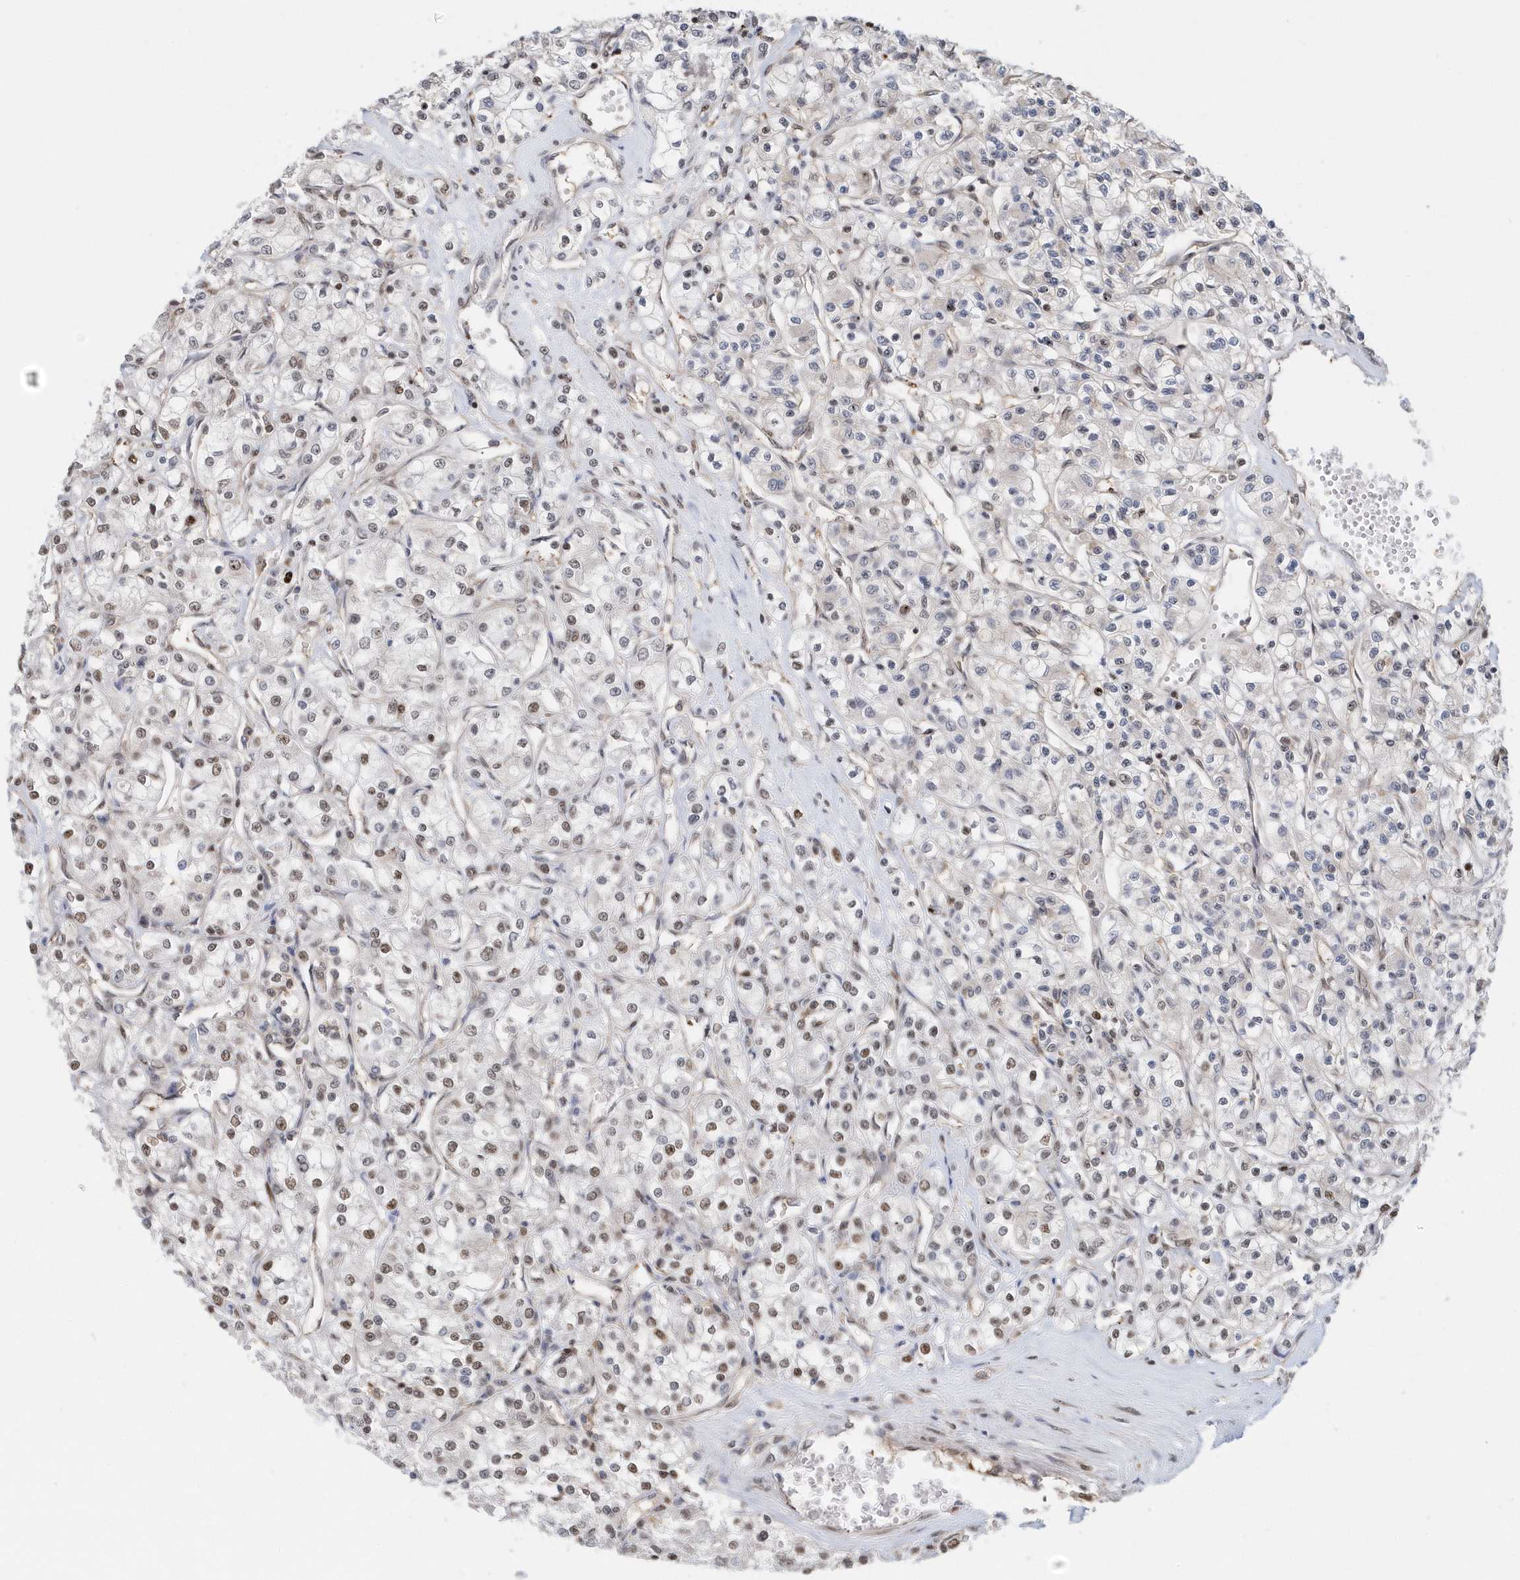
{"staining": {"intensity": "moderate", "quantity": "<25%", "location": "nuclear"}, "tissue": "renal cancer", "cell_type": "Tumor cells", "image_type": "cancer", "snomed": [{"axis": "morphology", "description": "Adenocarcinoma, NOS"}, {"axis": "topography", "description": "Kidney"}], "caption": "Adenocarcinoma (renal) stained with a protein marker demonstrates moderate staining in tumor cells.", "gene": "SUMO2", "patient": {"sex": "female", "age": 59}}